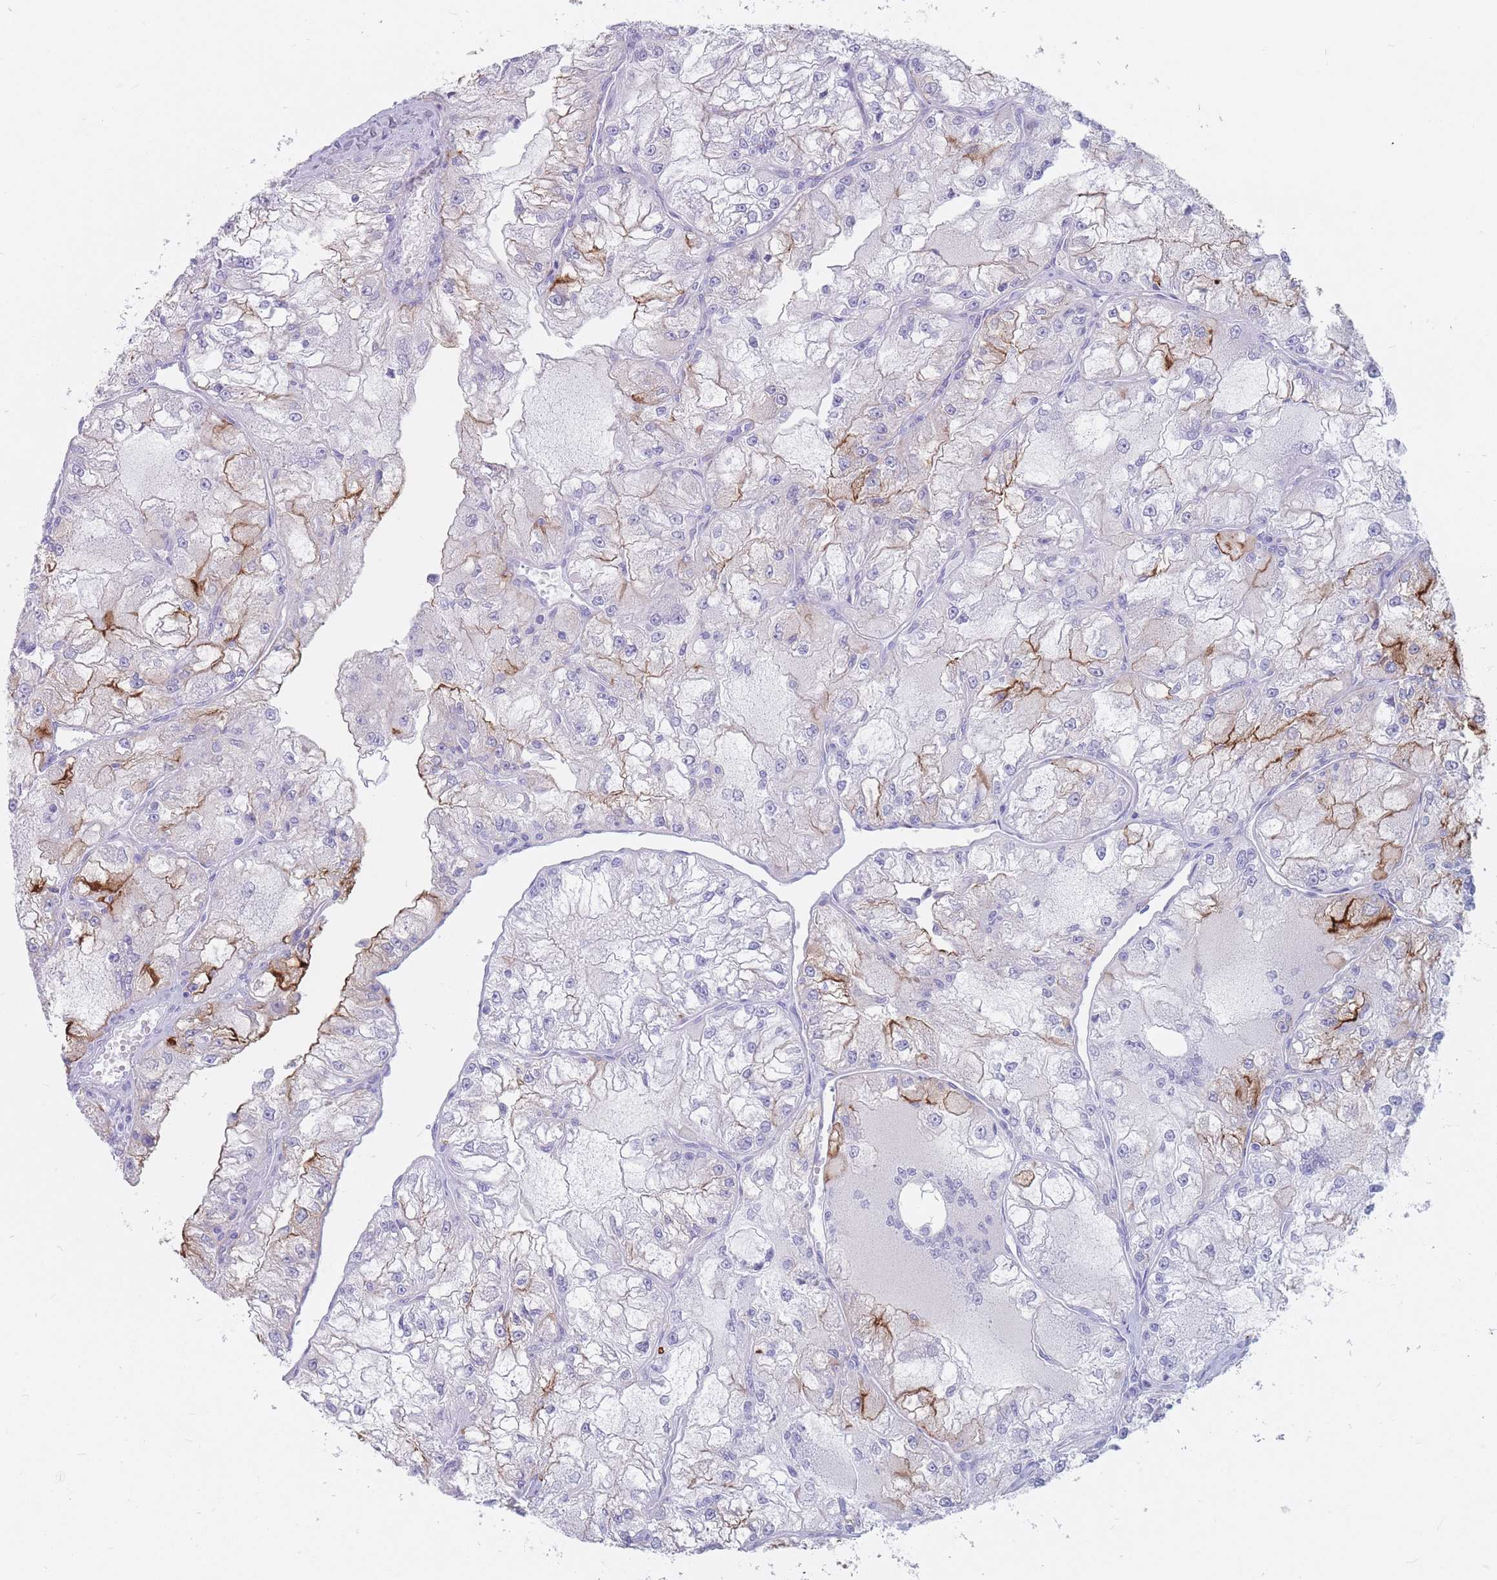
{"staining": {"intensity": "moderate", "quantity": "<25%", "location": "cytoplasmic/membranous"}, "tissue": "renal cancer", "cell_type": "Tumor cells", "image_type": "cancer", "snomed": [{"axis": "morphology", "description": "Adenocarcinoma, NOS"}, {"axis": "topography", "description": "Kidney"}], "caption": "IHC photomicrograph of human renal cancer (adenocarcinoma) stained for a protein (brown), which exhibits low levels of moderate cytoplasmic/membranous staining in about <25% of tumor cells.", "gene": "ST3GAL5", "patient": {"sex": "female", "age": 72}}